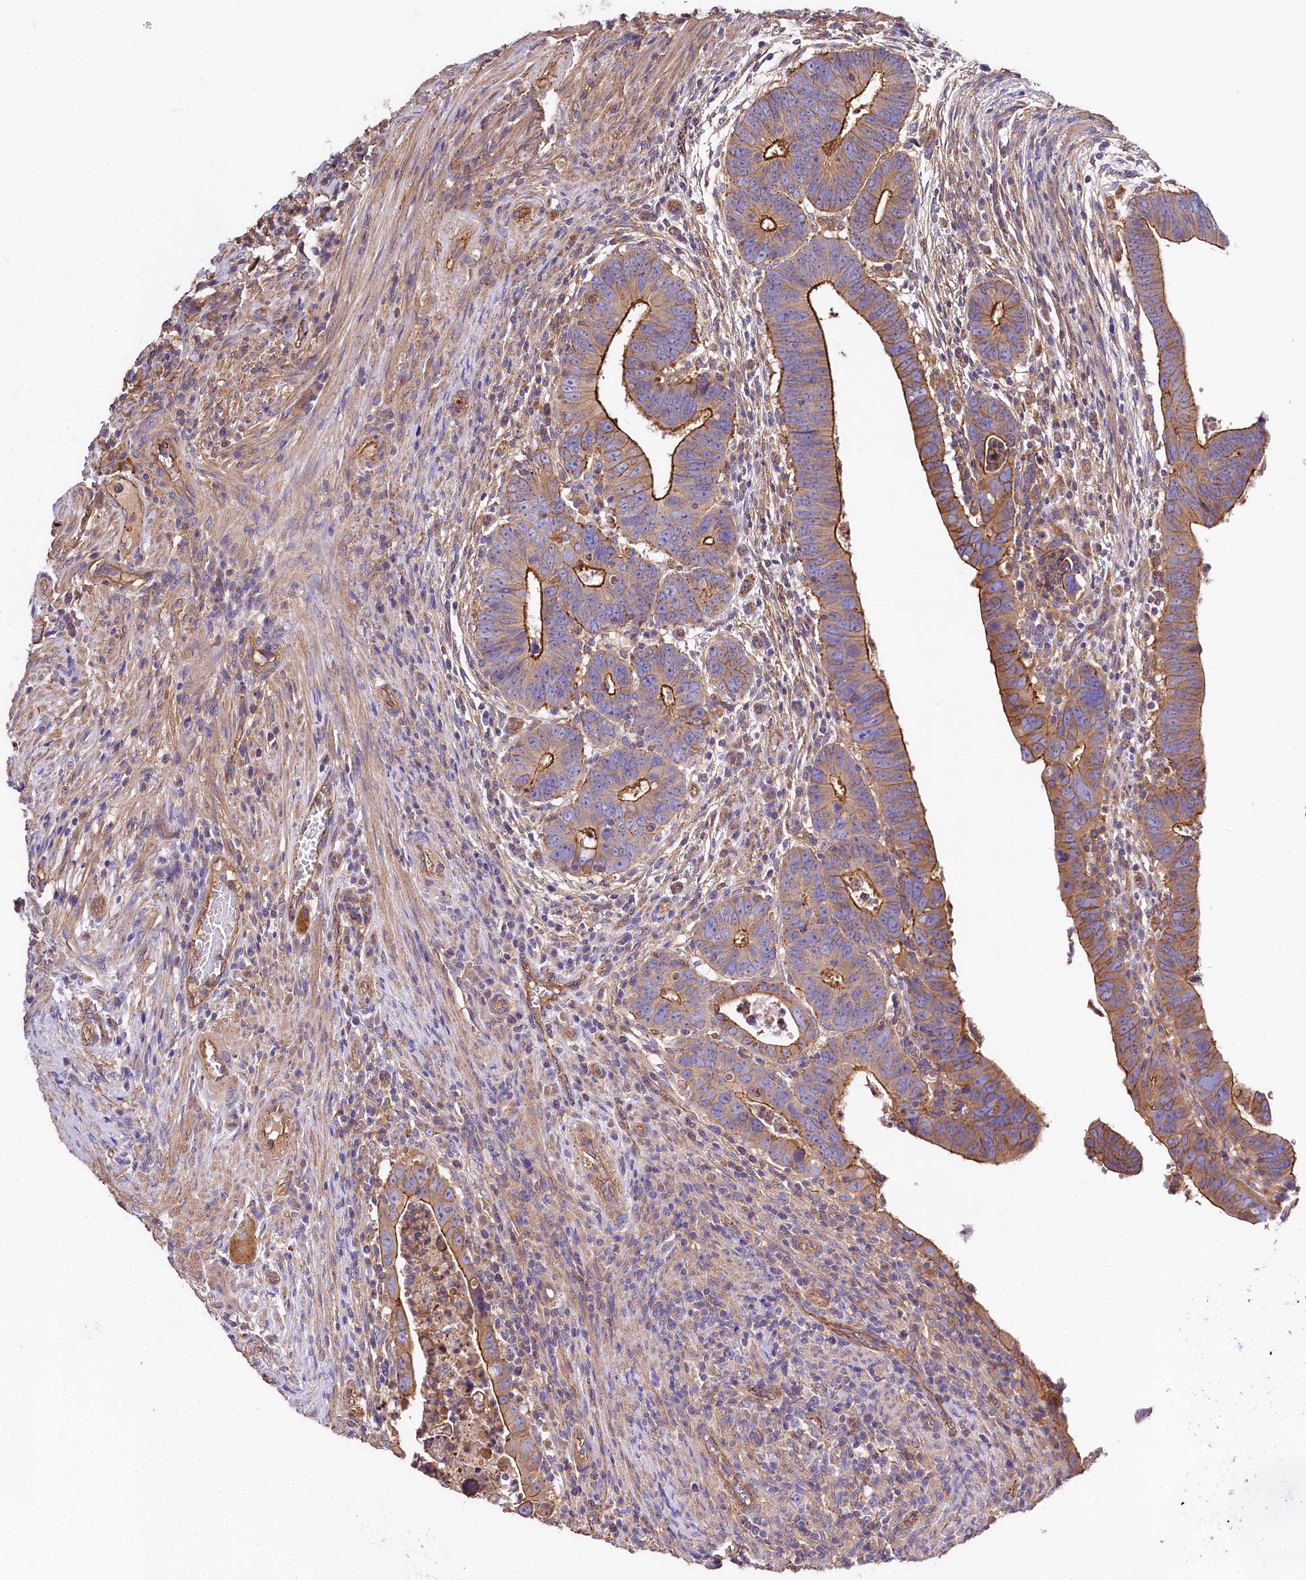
{"staining": {"intensity": "strong", "quantity": "25%-75%", "location": "cytoplasmic/membranous"}, "tissue": "colorectal cancer", "cell_type": "Tumor cells", "image_type": "cancer", "snomed": [{"axis": "morphology", "description": "Normal tissue, NOS"}, {"axis": "morphology", "description": "Adenocarcinoma, NOS"}, {"axis": "topography", "description": "Rectum"}], "caption": "An image of human adenocarcinoma (colorectal) stained for a protein shows strong cytoplasmic/membranous brown staining in tumor cells. (Stains: DAB in brown, nuclei in blue, Microscopy: brightfield microscopy at high magnification).", "gene": "FCHSD2", "patient": {"sex": "female", "age": 65}}